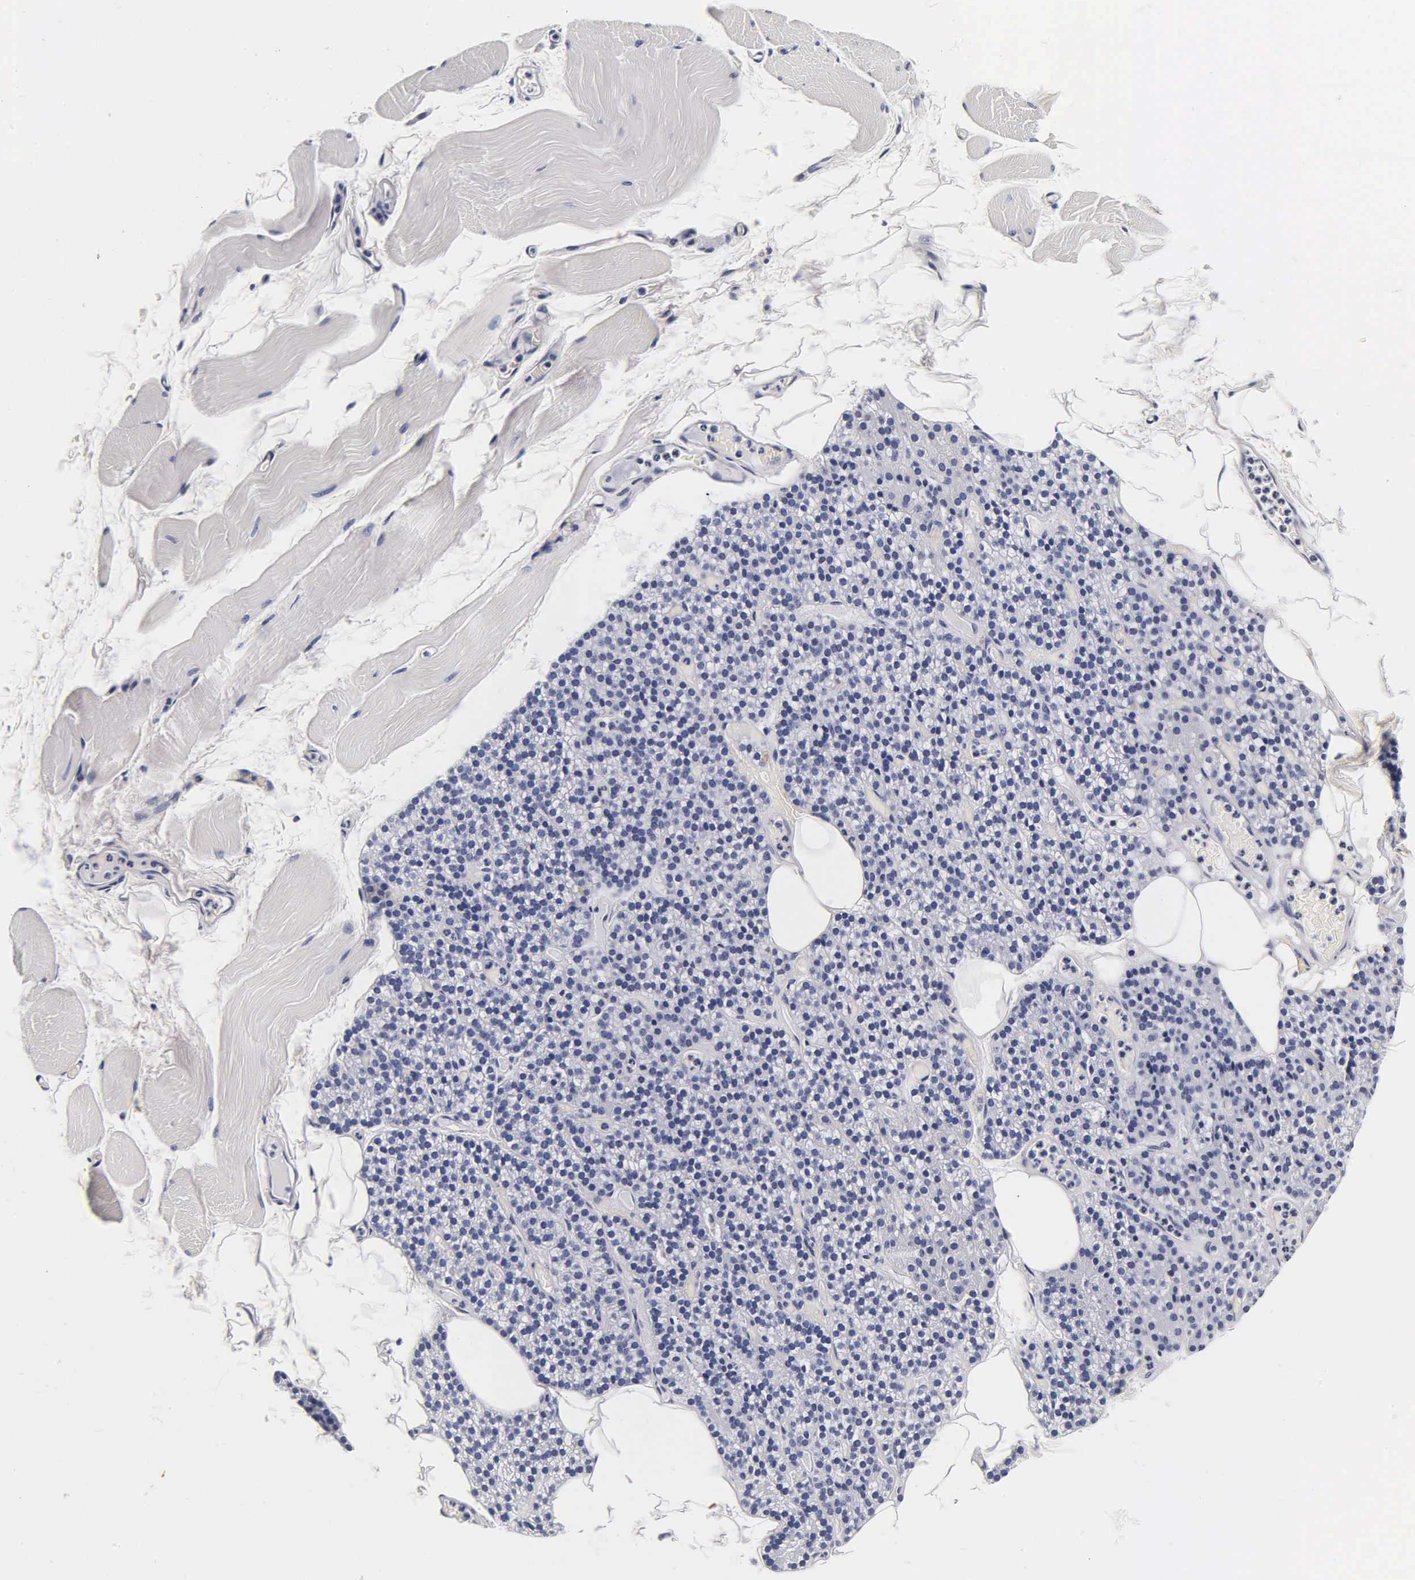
{"staining": {"intensity": "negative", "quantity": "none", "location": "none"}, "tissue": "skeletal muscle", "cell_type": "Myocytes", "image_type": "normal", "snomed": [{"axis": "morphology", "description": "Normal tissue, NOS"}, {"axis": "topography", "description": "Skeletal muscle"}, {"axis": "topography", "description": "Parathyroid gland"}], "caption": "High power microscopy histopathology image of an IHC image of benign skeletal muscle, revealing no significant staining in myocytes.", "gene": "ACP3", "patient": {"sex": "female", "age": 37}}